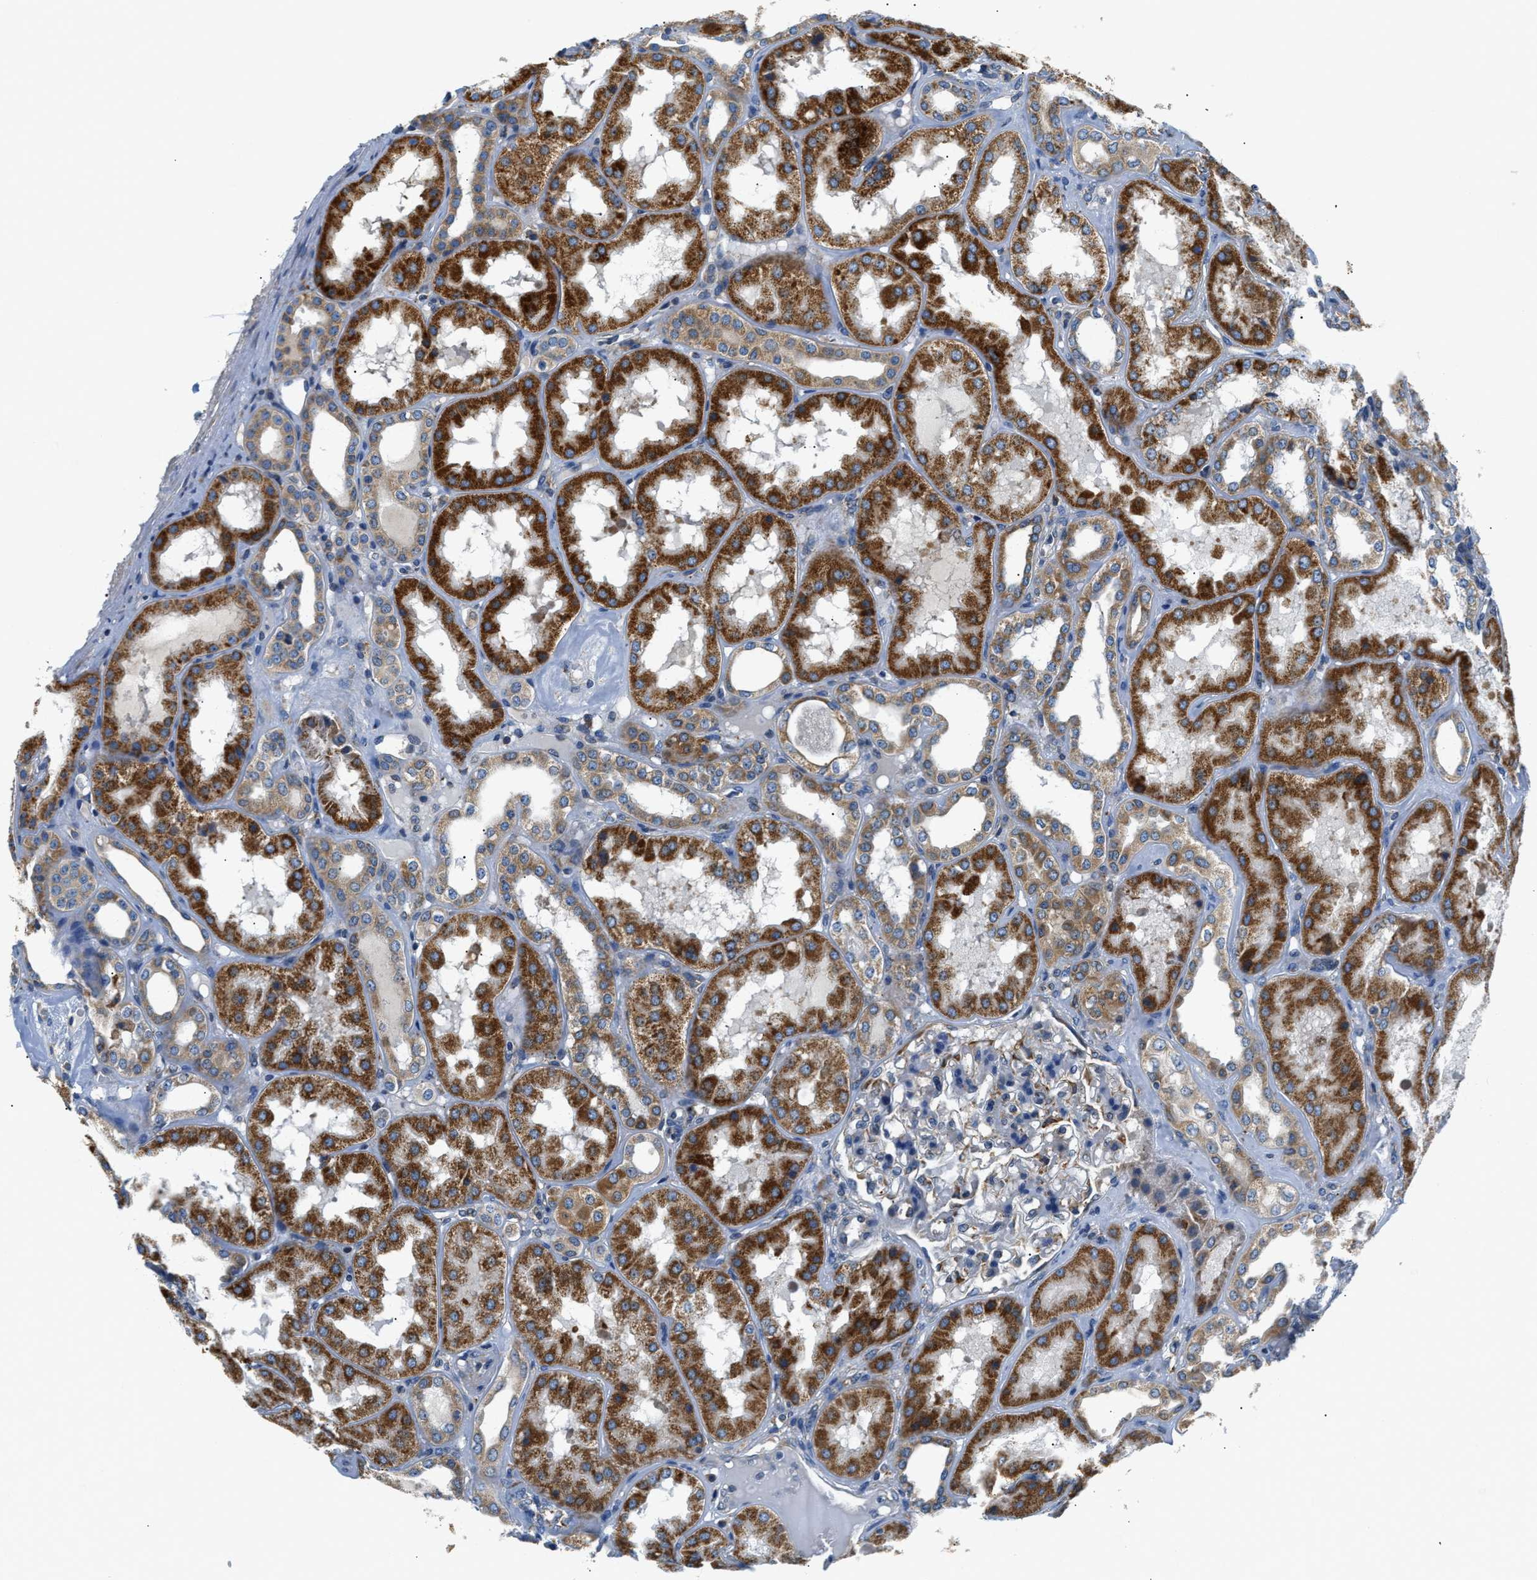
{"staining": {"intensity": "weak", "quantity": "<25%", "location": "cytoplasmic/membranous"}, "tissue": "kidney", "cell_type": "Cells in glomeruli", "image_type": "normal", "snomed": [{"axis": "morphology", "description": "Normal tissue, NOS"}, {"axis": "topography", "description": "Kidney"}], "caption": "This is an immunohistochemistry (IHC) image of benign kidney. There is no positivity in cells in glomeruli.", "gene": "HDHD3", "patient": {"sex": "female", "age": 56}}